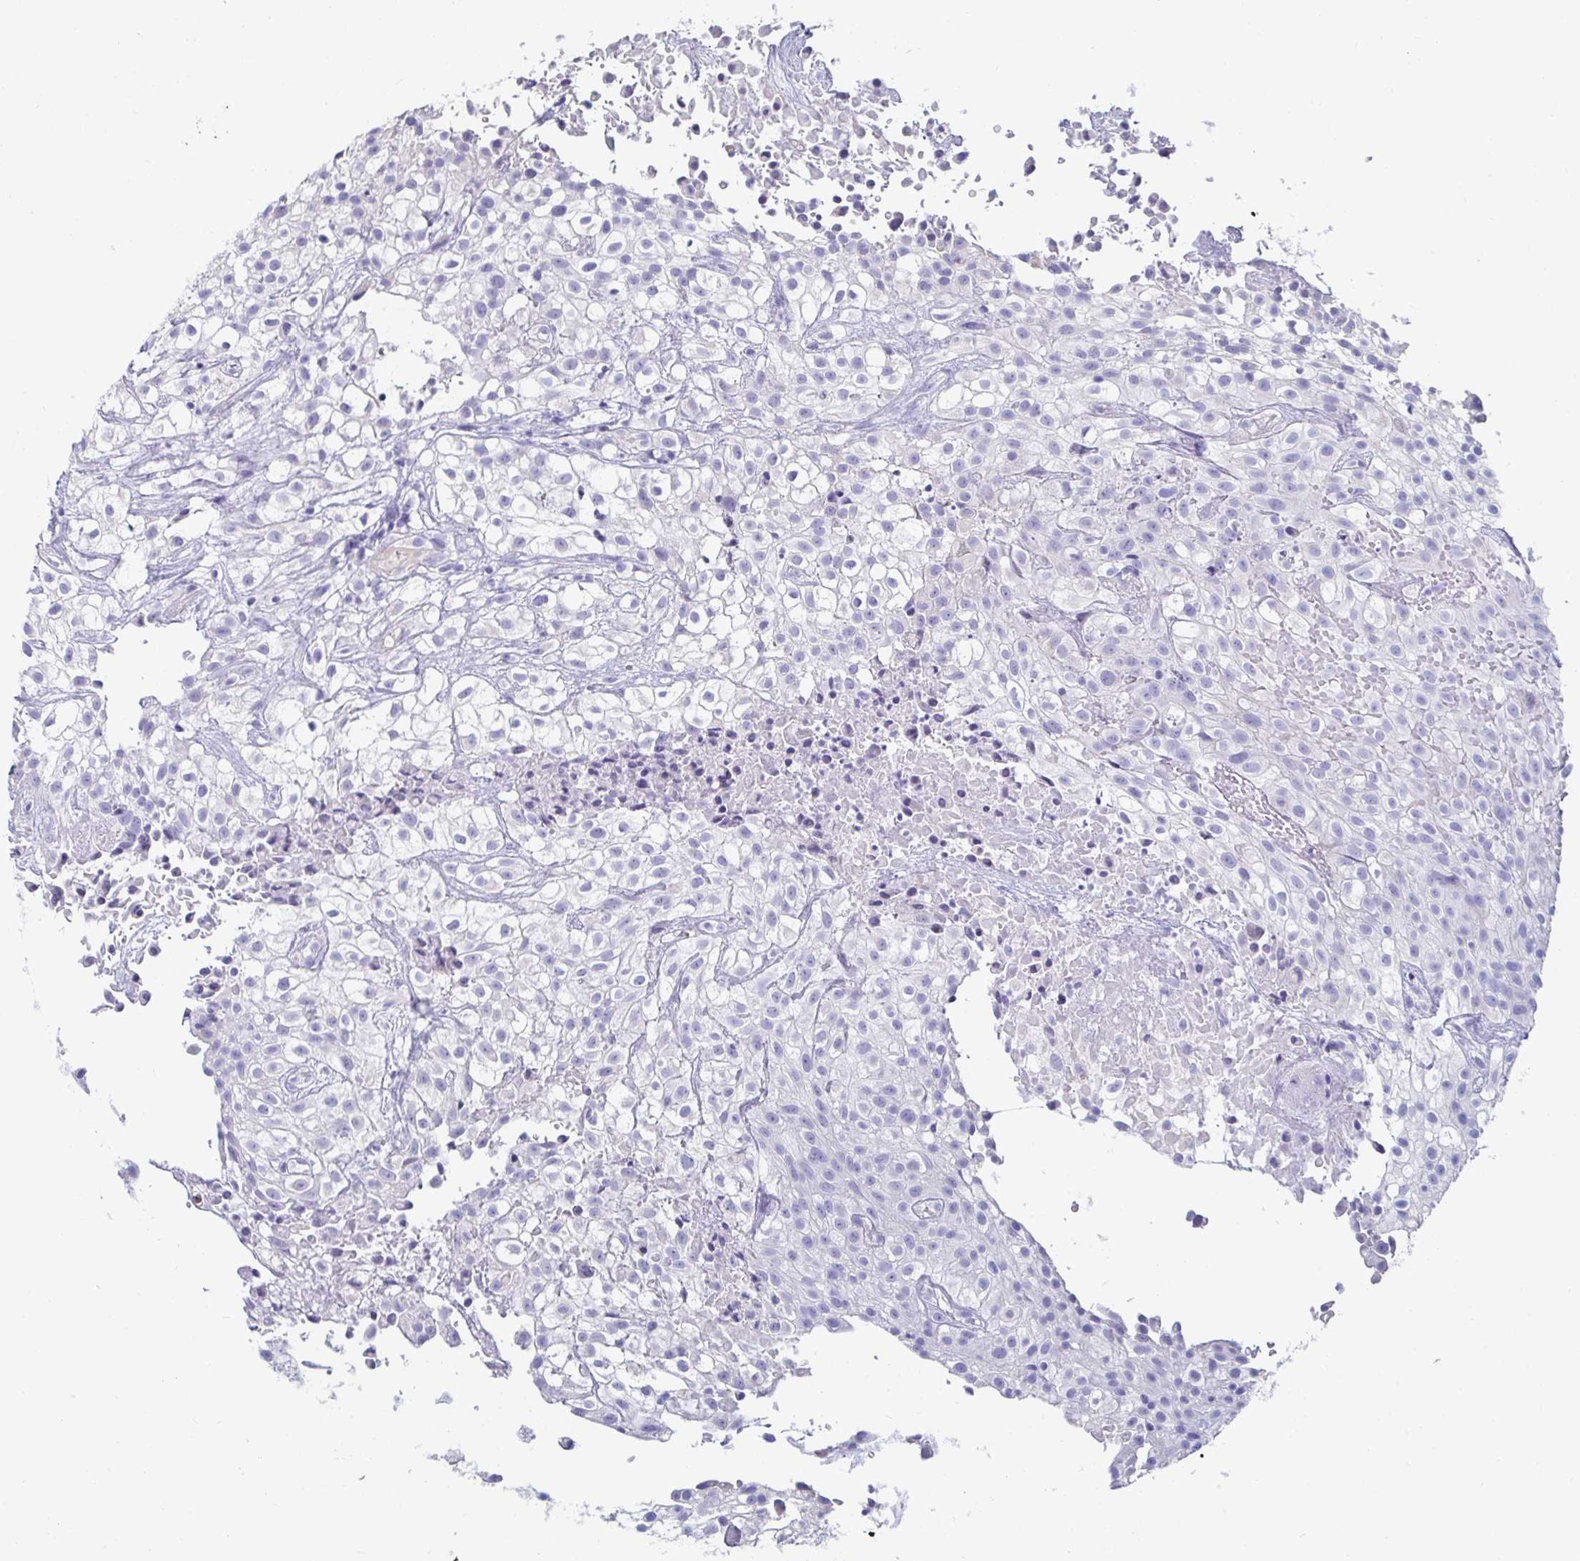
{"staining": {"intensity": "negative", "quantity": "none", "location": "none"}, "tissue": "urothelial cancer", "cell_type": "Tumor cells", "image_type": "cancer", "snomed": [{"axis": "morphology", "description": "Urothelial carcinoma, High grade"}, {"axis": "topography", "description": "Urinary bladder"}], "caption": "Immunohistochemistry (IHC) micrograph of neoplastic tissue: human urothelial cancer stained with DAB (3,3'-diaminobenzidine) exhibits no significant protein staining in tumor cells. (DAB immunohistochemistry (IHC) visualized using brightfield microscopy, high magnification).", "gene": "C4orf17", "patient": {"sex": "male", "age": 56}}